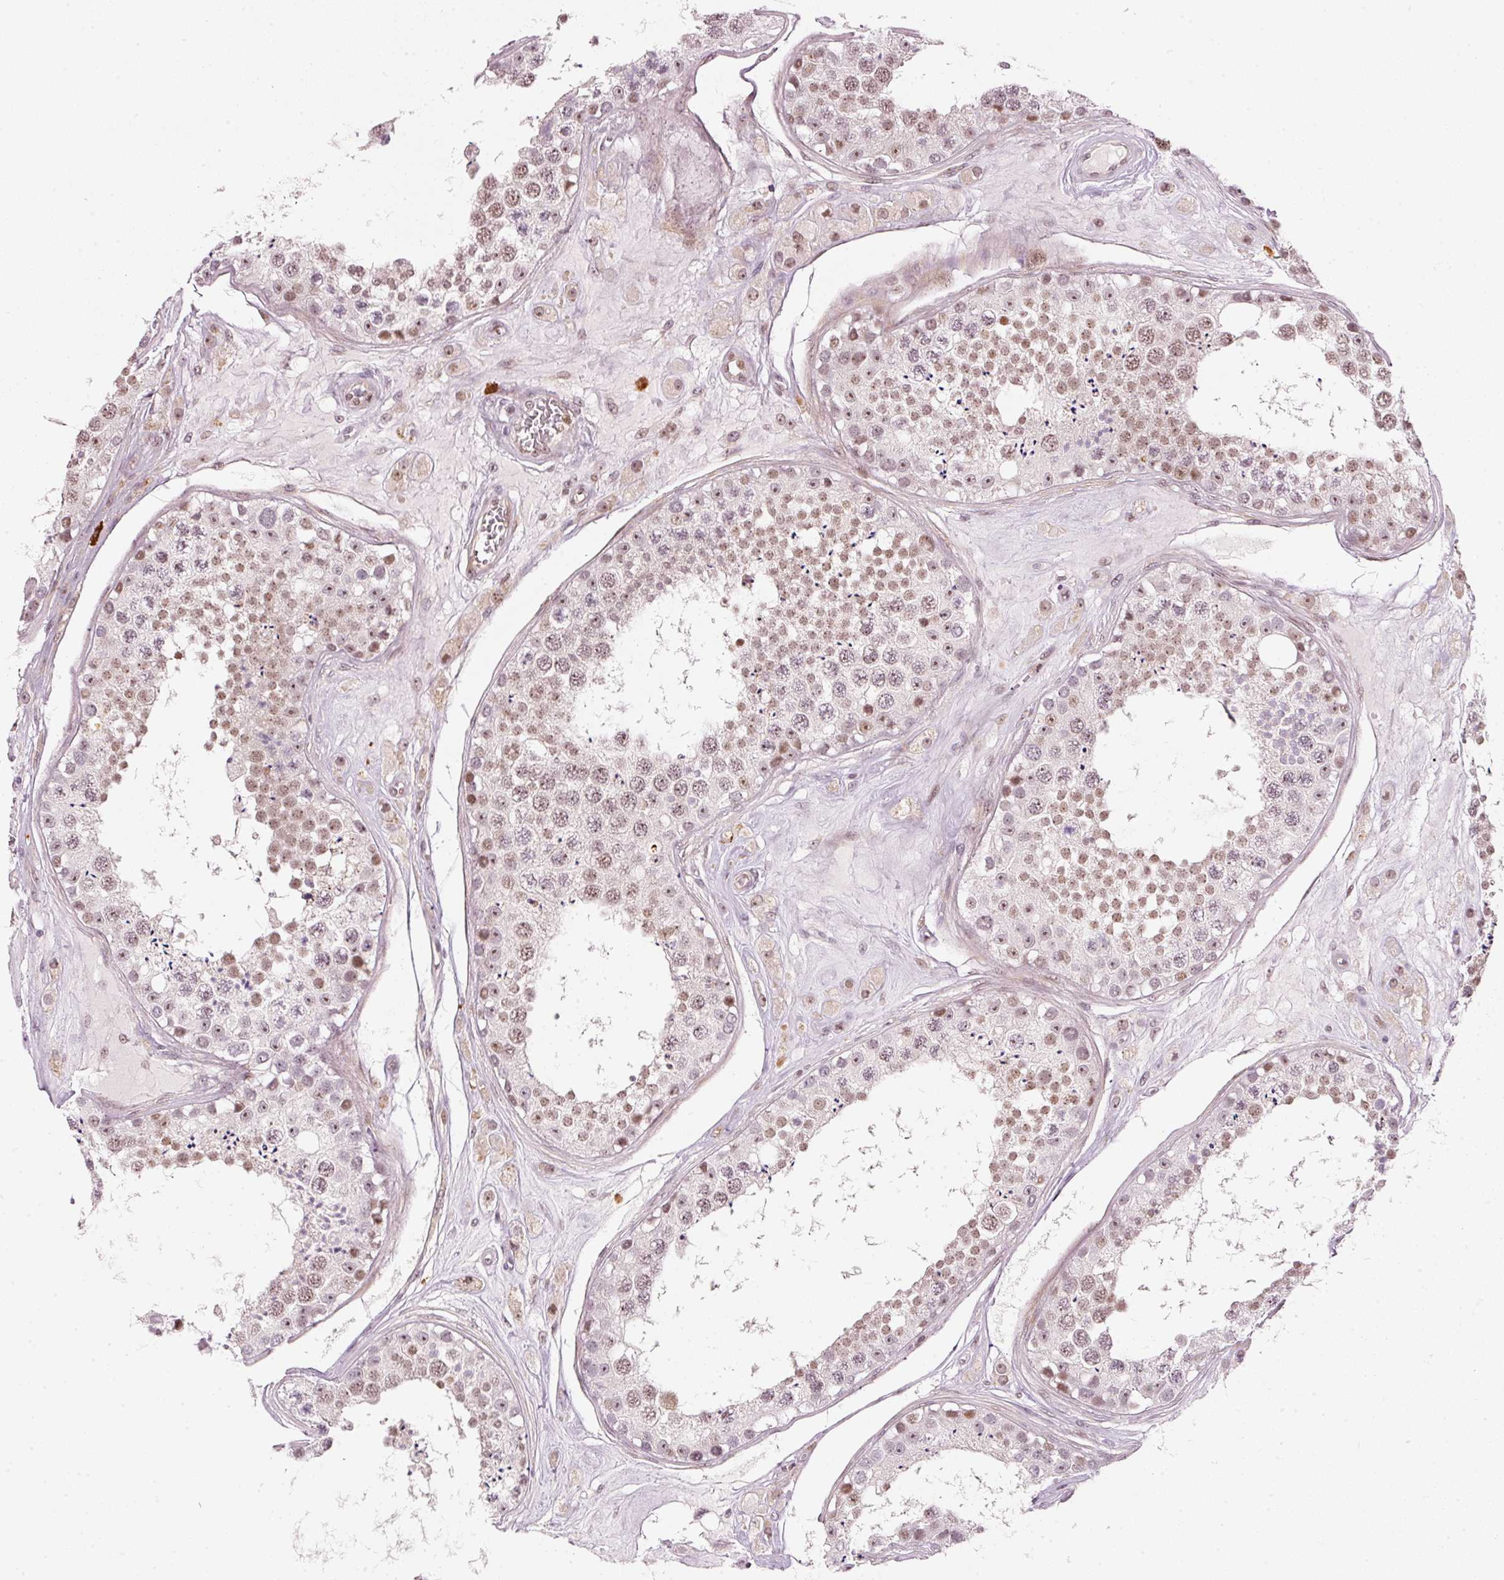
{"staining": {"intensity": "moderate", "quantity": ">75%", "location": "nuclear"}, "tissue": "testis", "cell_type": "Cells in seminiferous ducts", "image_type": "normal", "snomed": [{"axis": "morphology", "description": "Normal tissue, NOS"}, {"axis": "topography", "description": "Testis"}], "caption": "A photomicrograph of testis stained for a protein shows moderate nuclear brown staining in cells in seminiferous ducts. The staining was performed using DAB (3,3'-diaminobenzidine), with brown indicating positive protein expression. Nuclei are stained blue with hematoxylin.", "gene": "MXRA8", "patient": {"sex": "male", "age": 25}}